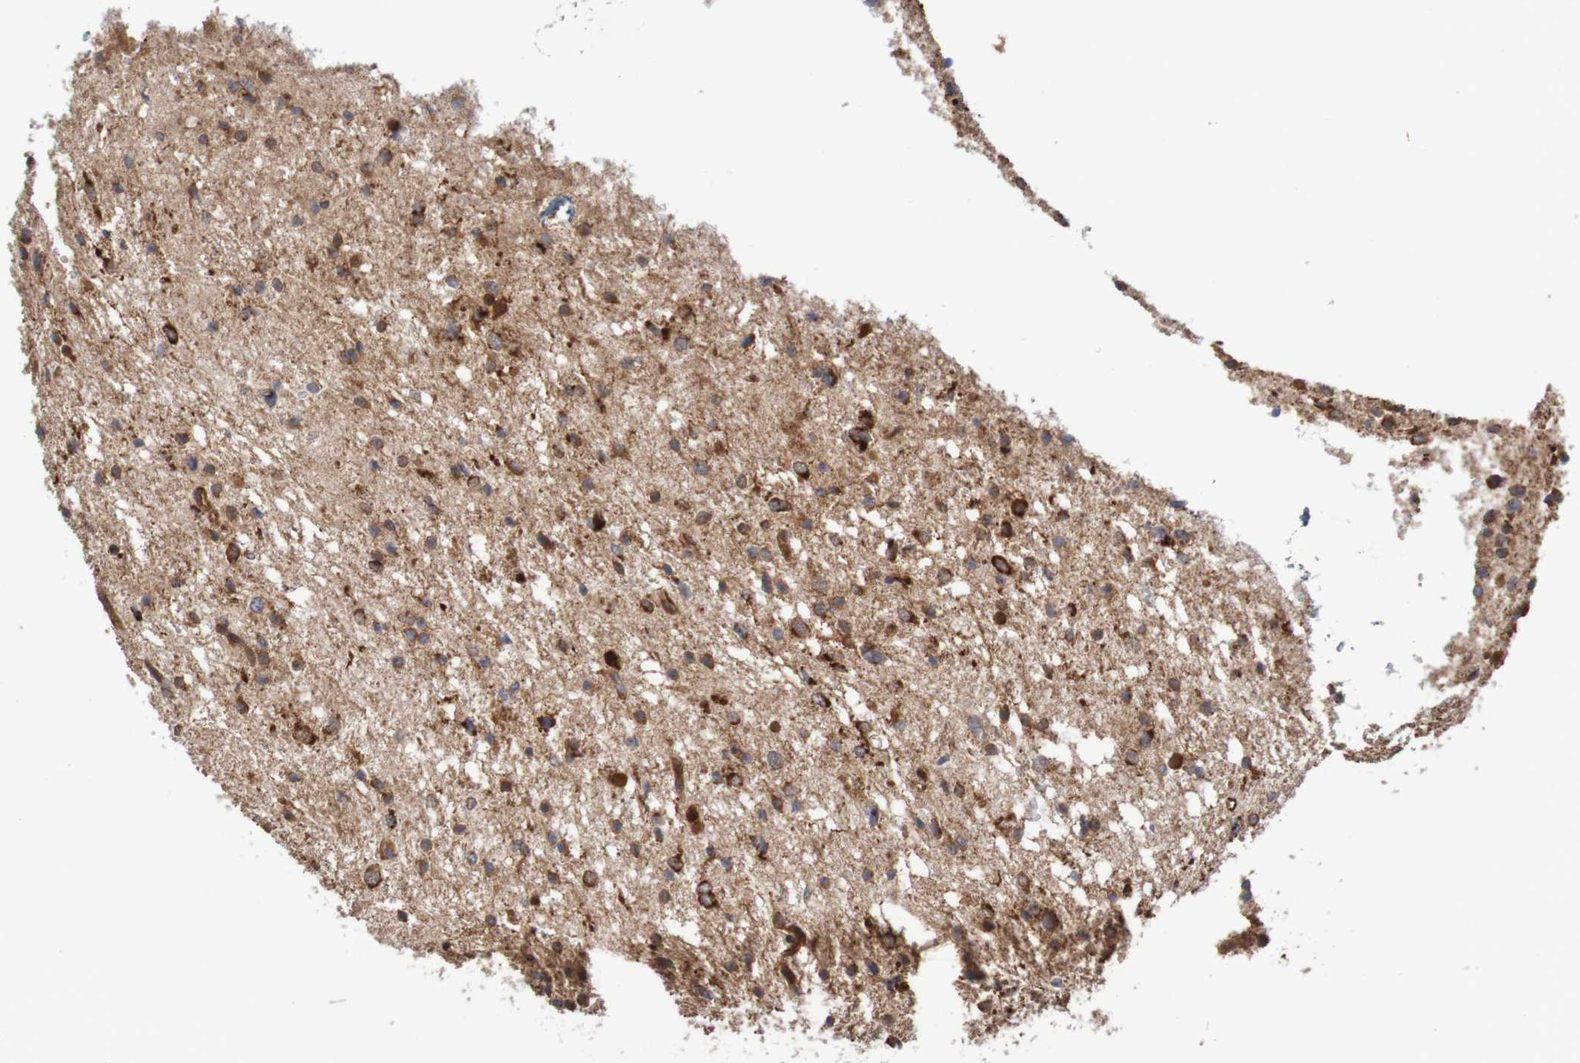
{"staining": {"intensity": "strong", "quantity": ">75%", "location": "cytoplasmic/membranous"}, "tissue": "glioma", "cell_type": "Tumor cells", "image_type": "cancer", "snomed": [{"axis": "morphology", "description": "Glioma, malignant, Low grade"}, {"axis": "topography", "description": "Brain"}], "caption": "Human glioma stained with a brown dye demonstrates strong cytoplasmic/membranous positive staining in approximately >75% of tumor cells.", "gene": "MRPL52", "patient": {"sex": "female", "age": 37}}